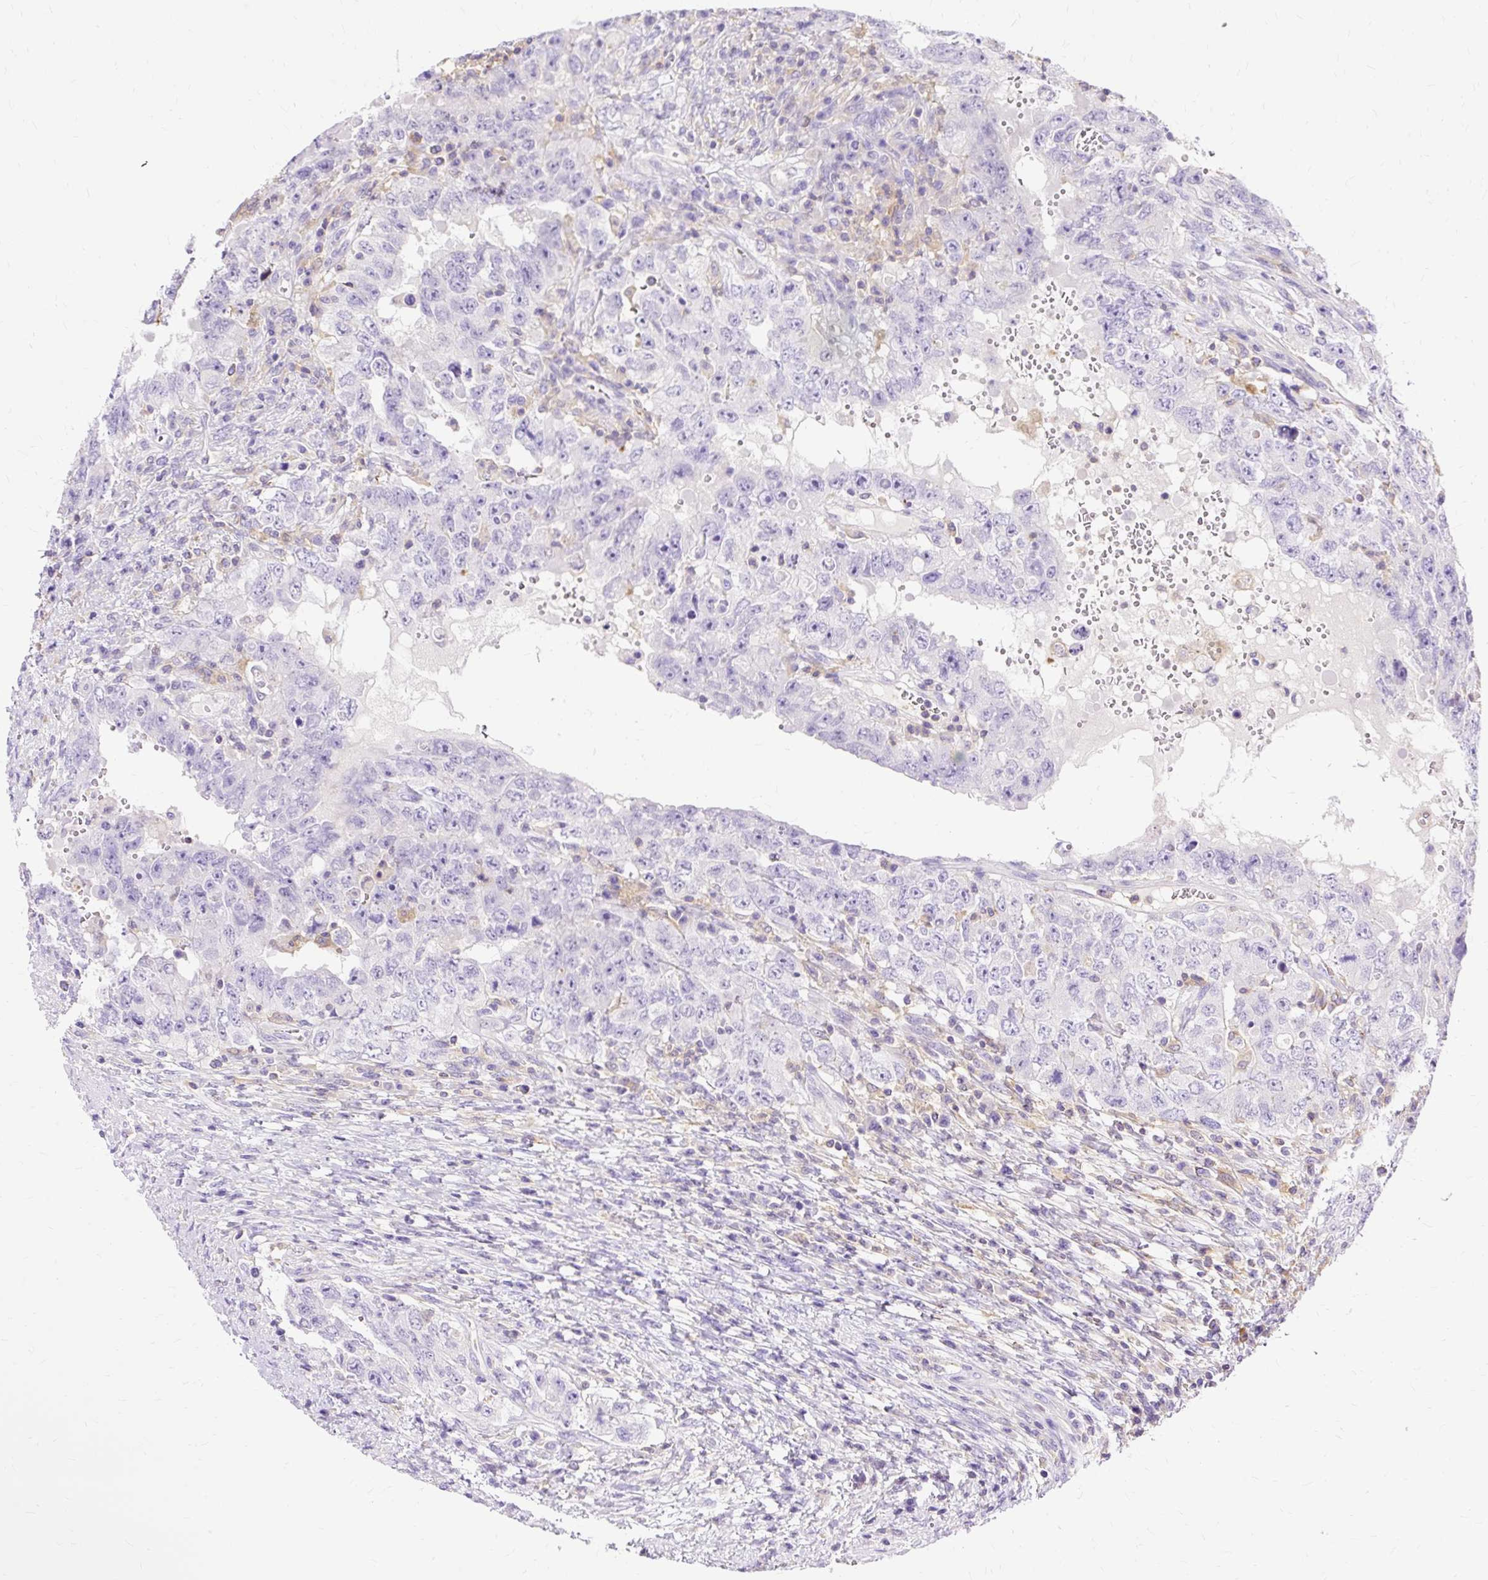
{"staining": {"intensity": "negative", "quantity": "none", "location": "none"}, "tissue": "testis cancer", "cell_type": "Tumor cells", "image_type": "cancer", "snomed": [{"axis": "morphology", "description": "Carcinoma, Embryonal, NOS"}, {"axis": "topography", "description": "Testis"}], "caption": "DAB (3,3'-diaminobenzidine) immunohistochemical staining of embryonal carcinoma (testis) displays no significant expression in tumor cells. (DAB (3,3'-diaminobenzidine) immunohistochemistry with hematoxylin counter stain).", "gene": "TWF2", "patient": {"sex": "male", "age": 26}}